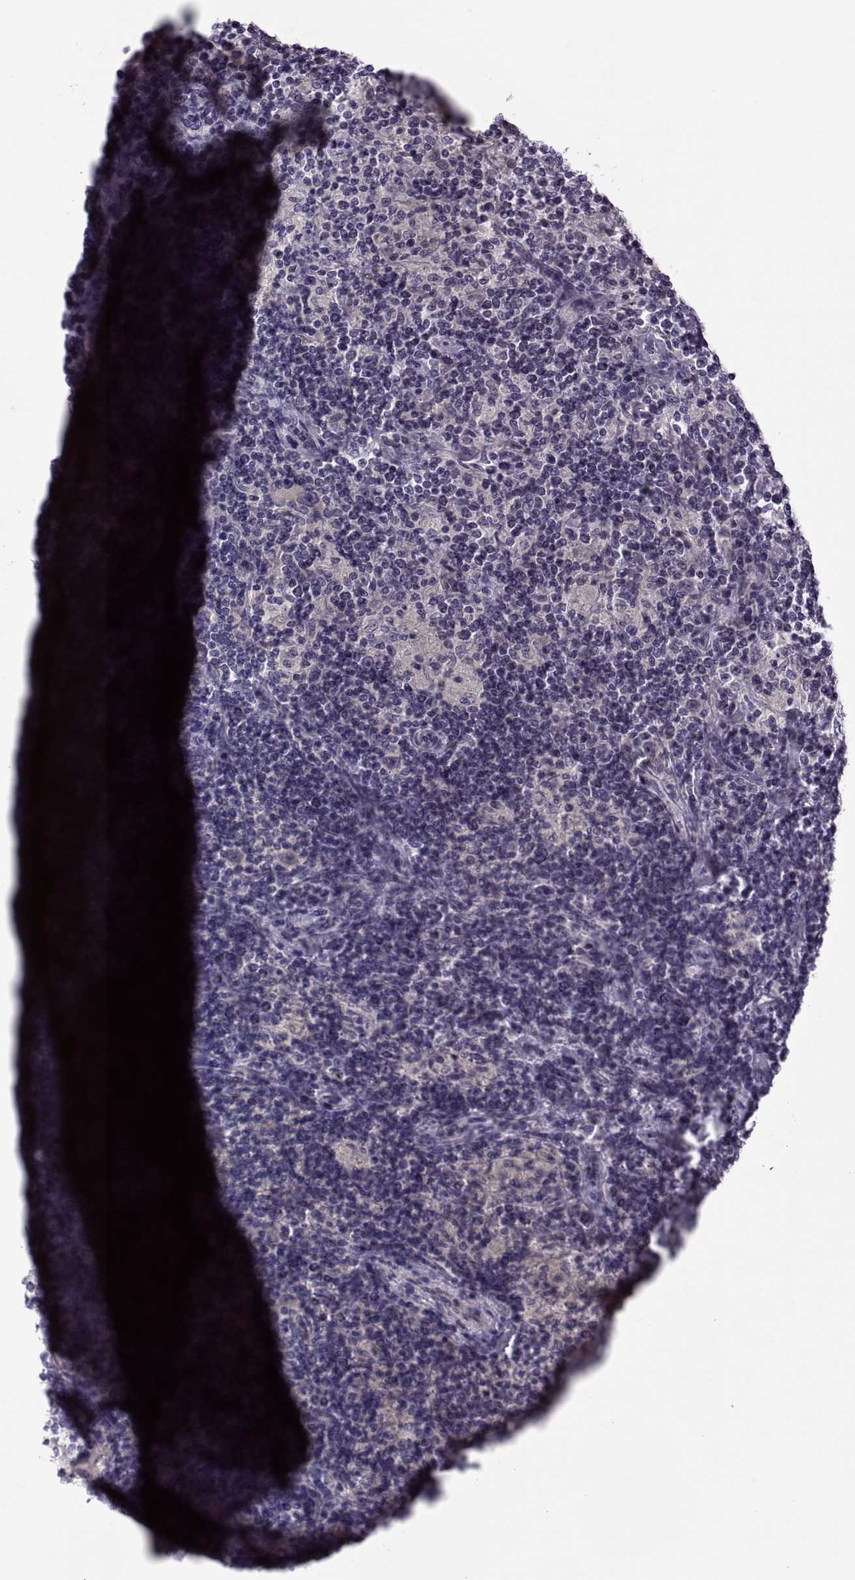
{"staining": {"intensity": "negative", "quantity": "none", "location": "none"}, "tissue": "lymphoma", "cell_type": "Tumor cells", "image_type": "cancer", "snomed": [{"axis": "morphology", "description": "Hodgkin's disease, NOS"}, {"axis": "topography", "description": "Lymph node"}], "caption": "Hodgkin's disease was stained to show a protein in brown. There is no significant expression in tumor cells.", "gene": "PRSS54", "patient": {"sex": "male", "age": 70}}